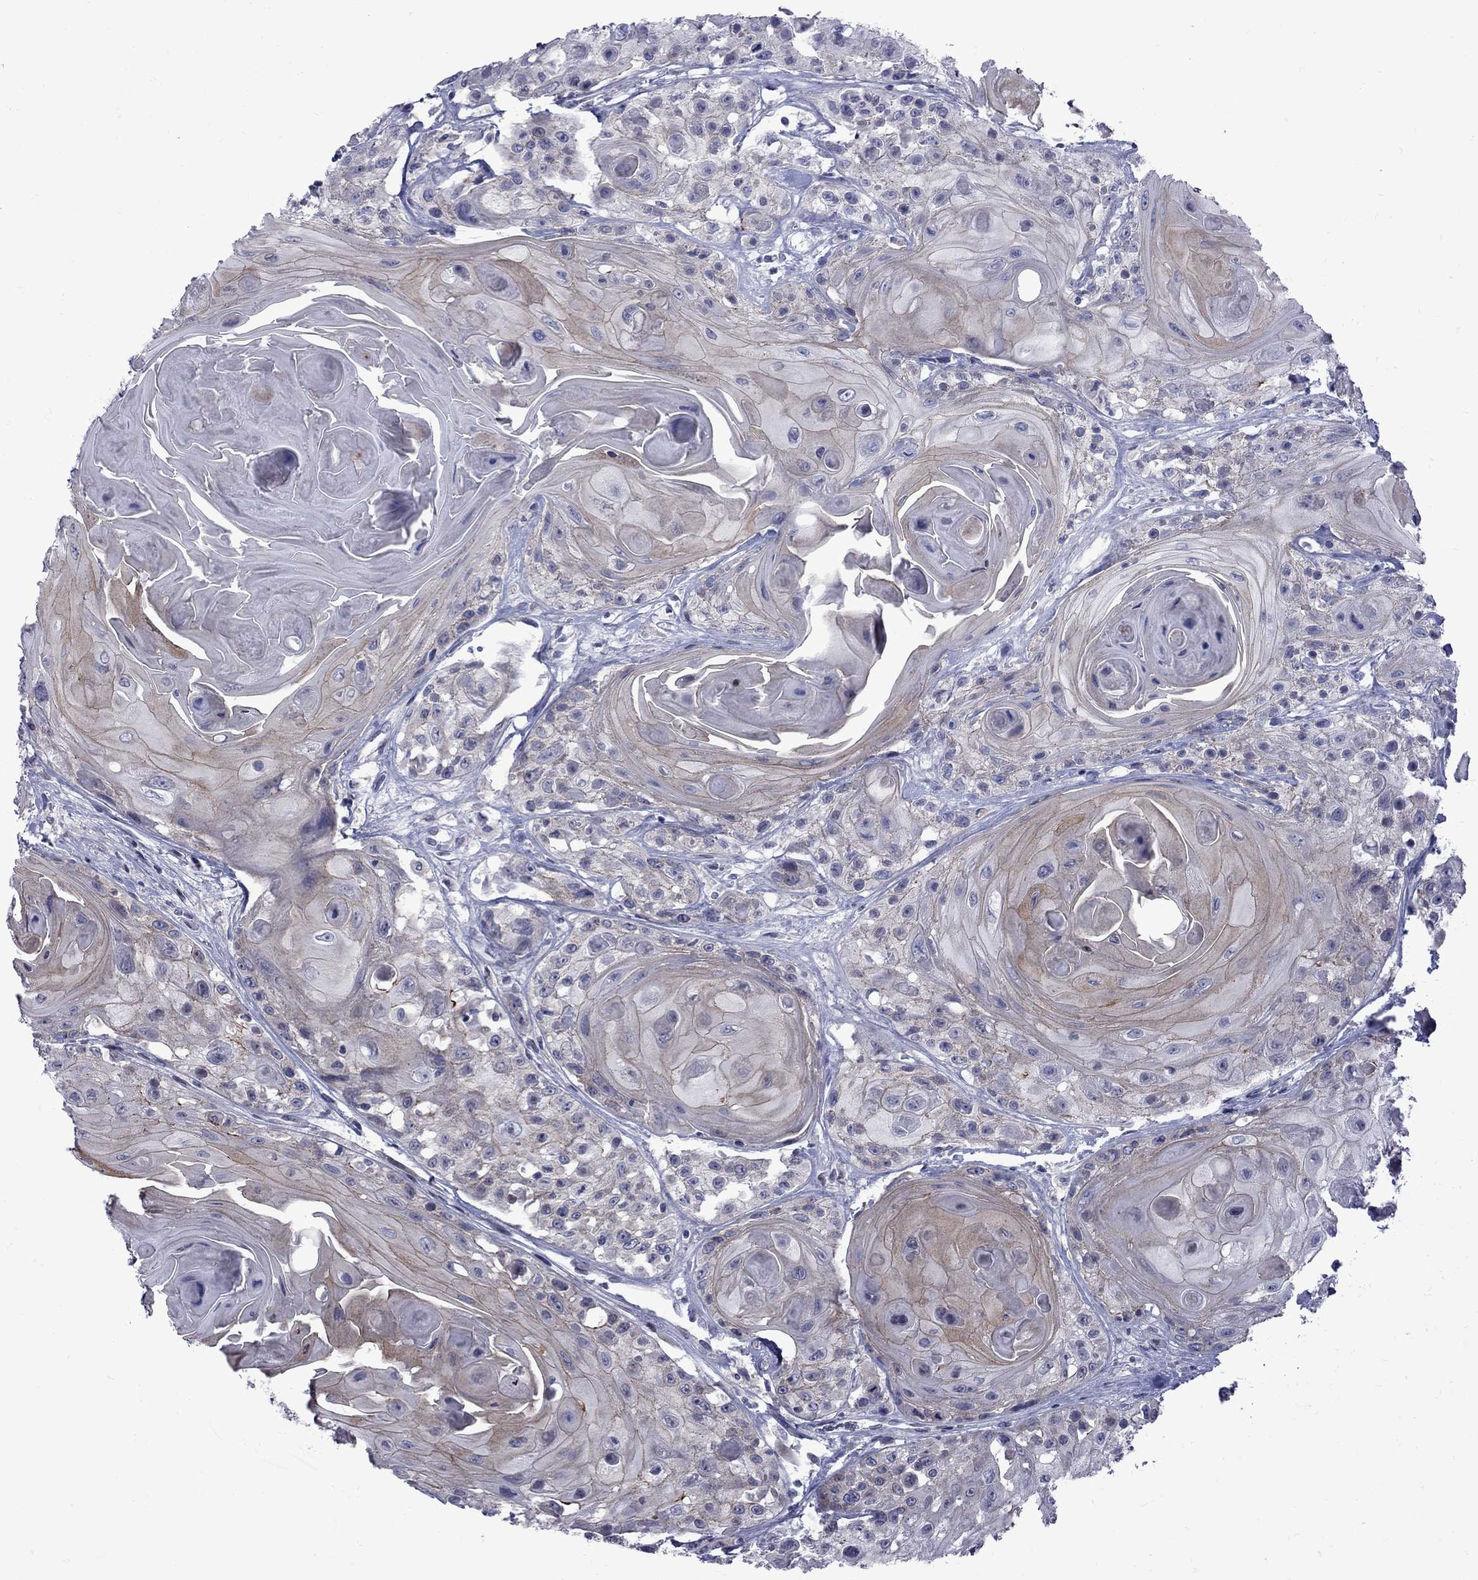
{"staining": {"intensity": "weak", "quantity": "25%-75%", "location": "cytoplasmic/membranous"}, "tissue": "head and neck cancer", "cell_type": "Tumor cells", "image_type": "cancer", "snomed": [{"axis": "morphology", "description": "Squamous cell carcinoma, NOS"}, {"axis": "topography", "description": "Head-Neck"}], "caption": "Approximately 25%-75% of tumor cells in squamous cell carcinoma (head and neck) reveal weak cytoplasmic/membranous protein staining as visualized by brown immunohistochemical staining.", "gene": "NRARP", "patient": {"sex": "female", "age": 59}}